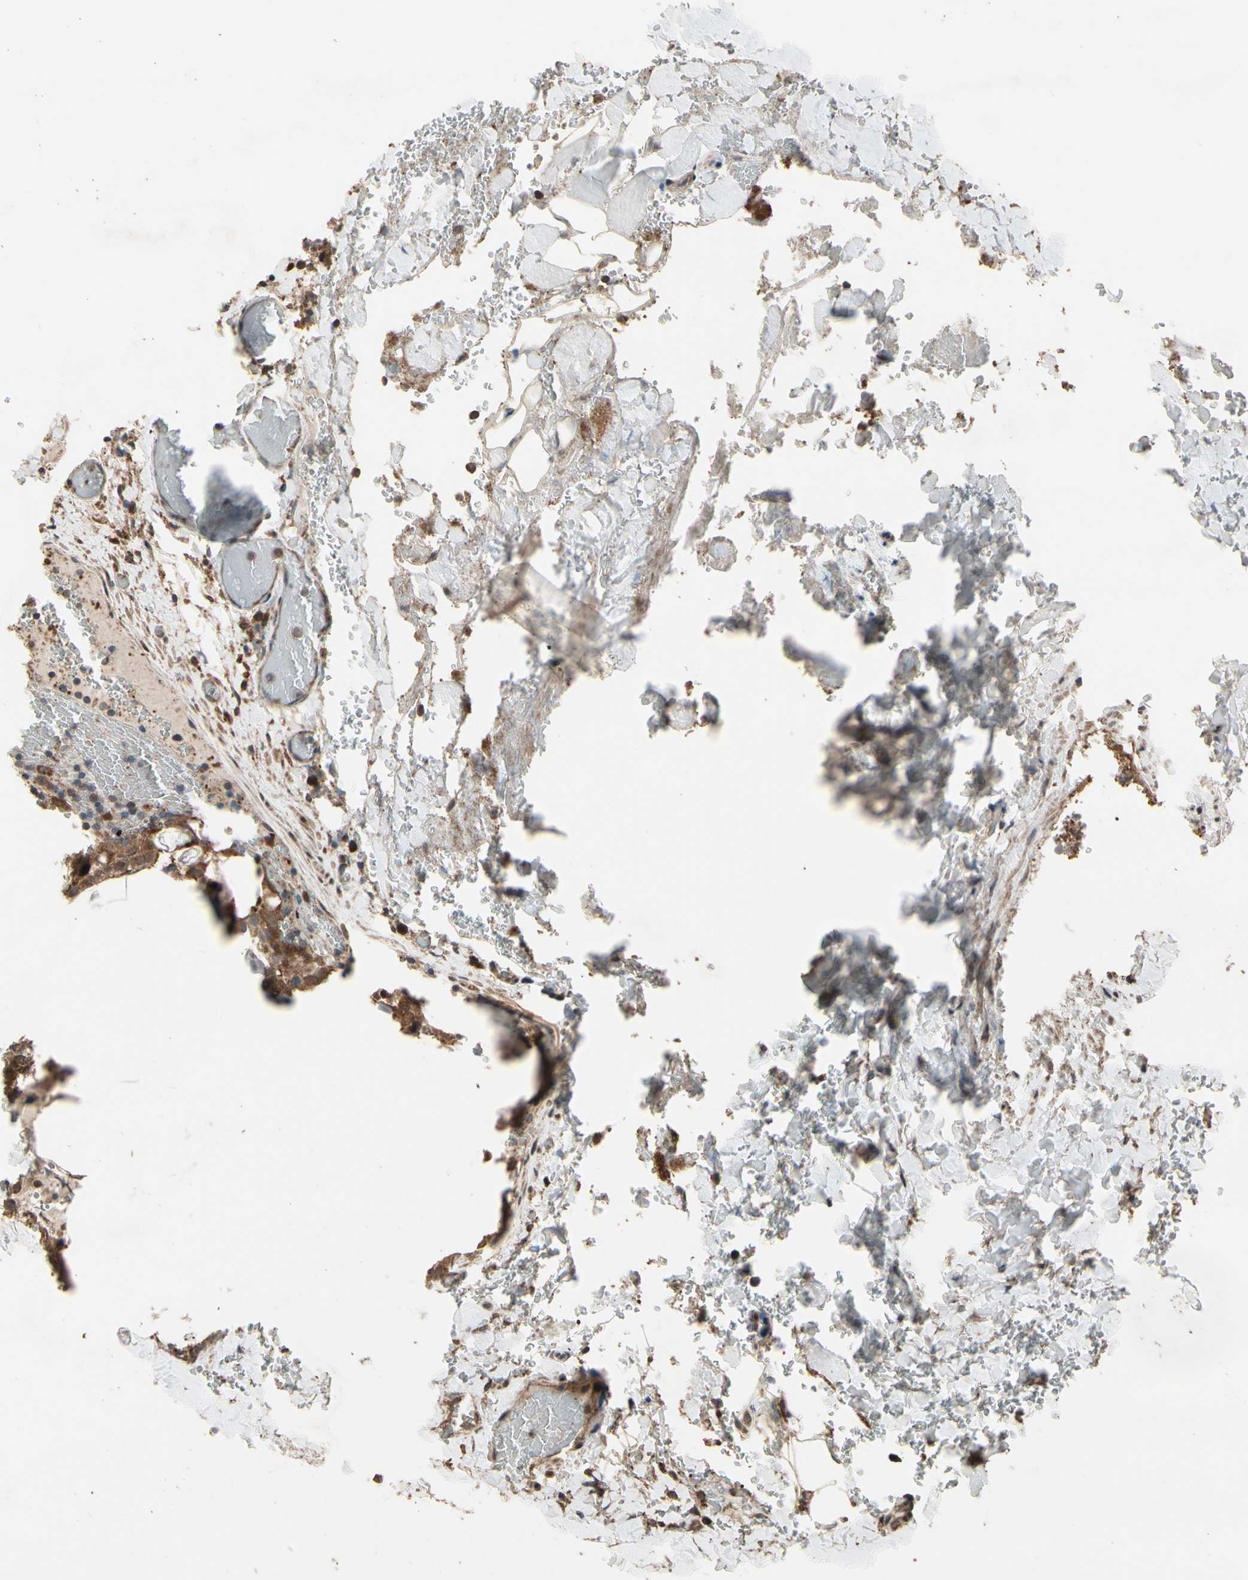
{"staining": {"intensity": "moderate", "quantity": "25%-75%", "location": "cytoplasmic/membranous"}, "tissue": "thyroid cancer", "cell_type": "Tumor cells", "image_type": "cancer", "snomed": [{"axis": "morphology", "description": "Normal tissue, NOS"}, {"axis": "morphology", "description": "Papillary adenocarcinoma, NOS"}, {"axis": "topography", "description": "Thyroid gland"}], "caption": "This is an image of IHC staining of thyroid cancer (papillary adenocarcinoma), which shows moderate positivity in the cytoplasmic/membranous of tumor cells.", "gene": "CSF1R", "patient": {"sex": "female", "age": 30}}